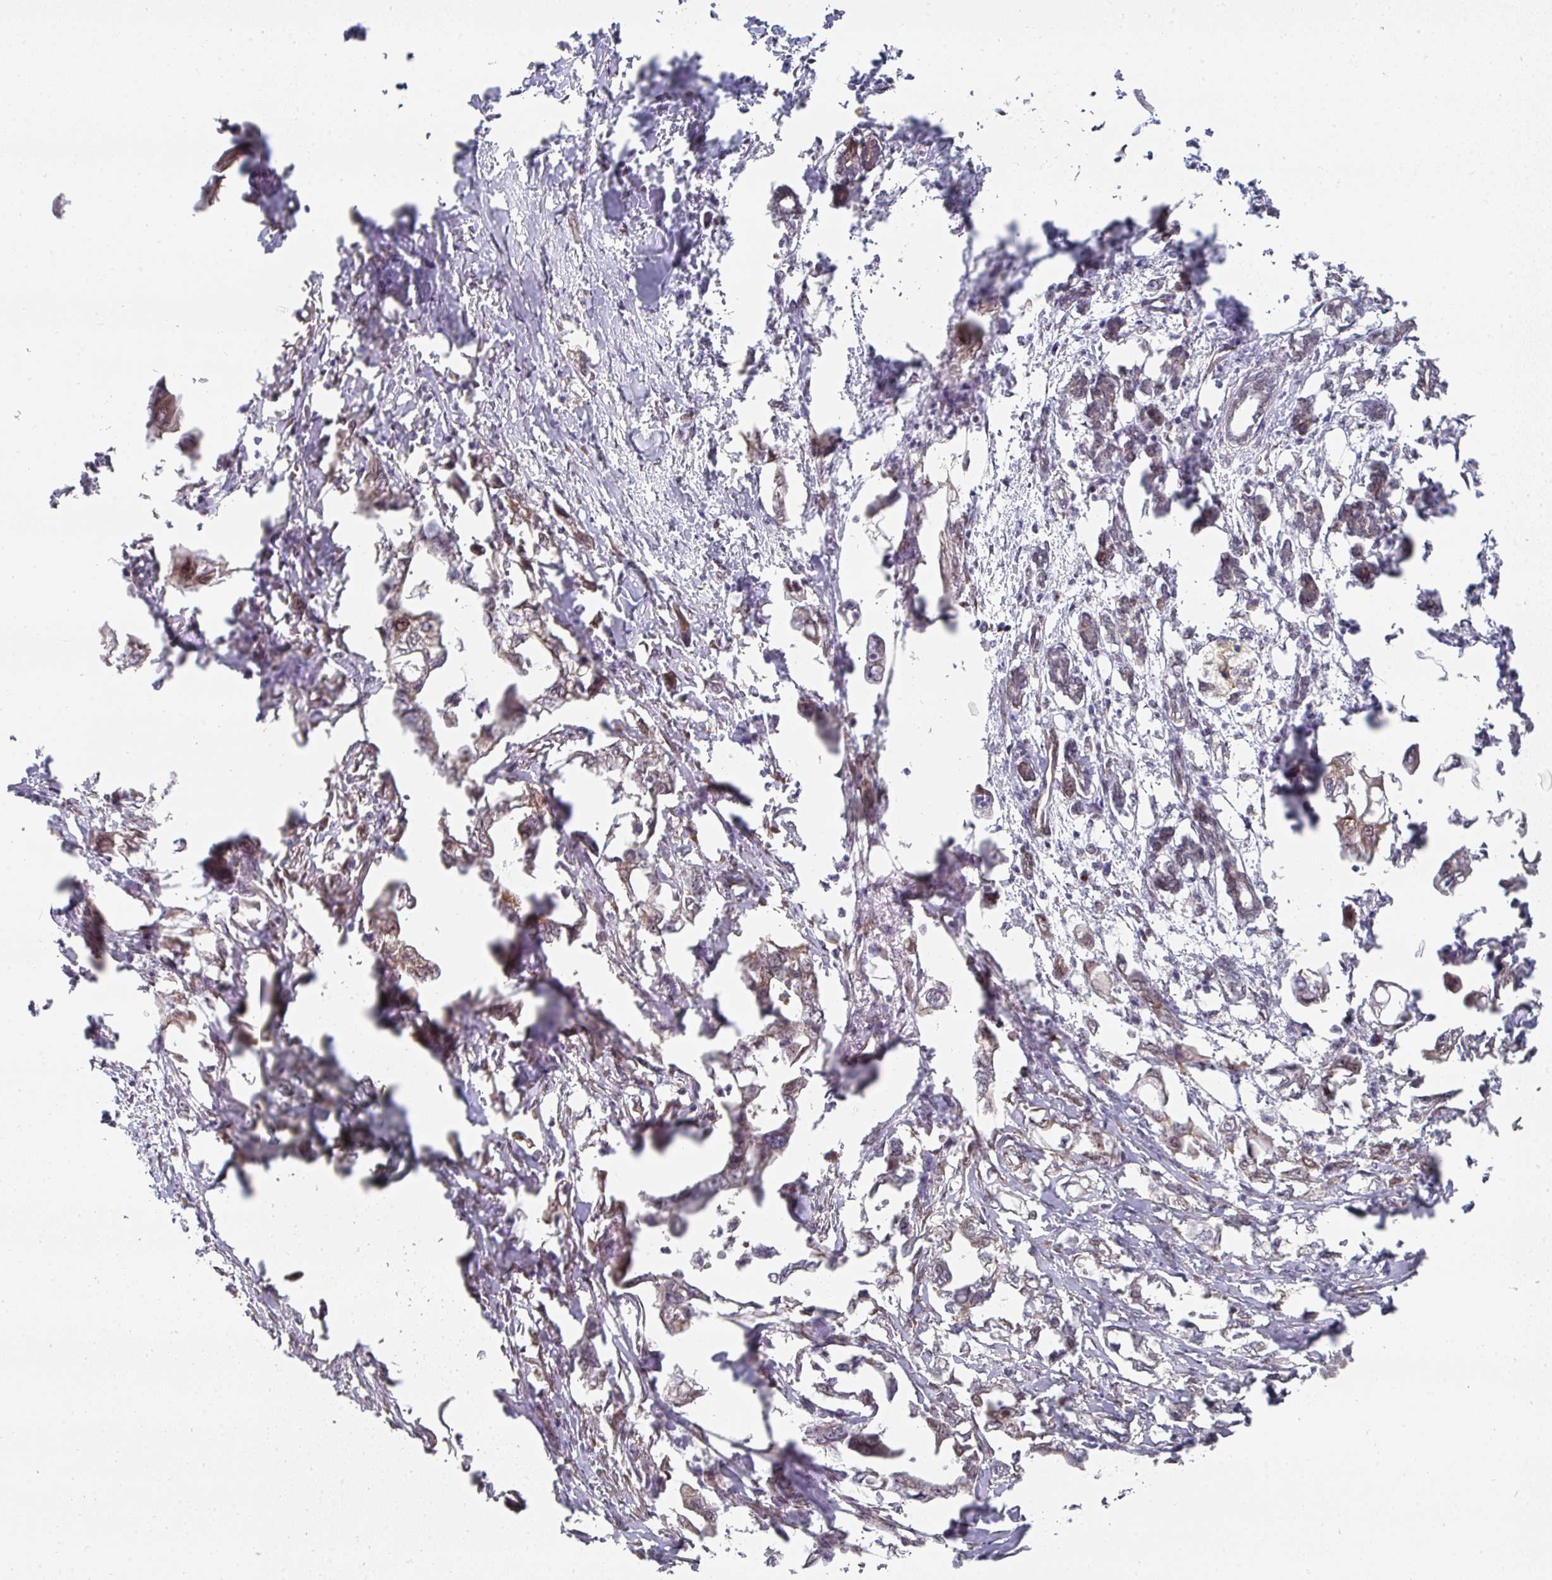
{"staining": {"intensity": "weak", "quantity": "<25%", "location": "cytoplasmic/membranous"}, "tissue": "pancreatic cancer", "cell_type": "Tumor cells", "image_type": "cancer", "snomed": [{"axis": "morphology", "description": "Adenocarcinoma, NOS"}, {"axis": "topography", "description": "Pancreas"}], "caption": "Pancreatic cancer was stained to show a protein in brown. There is no significant positivity in tumor cells. (DAB (3,3'-diaminobenzidine) immunohistochemistry with hematoxylin counter stain).", "gene": "C18orf25", "patient": {"sex": "male", "age": 61}}